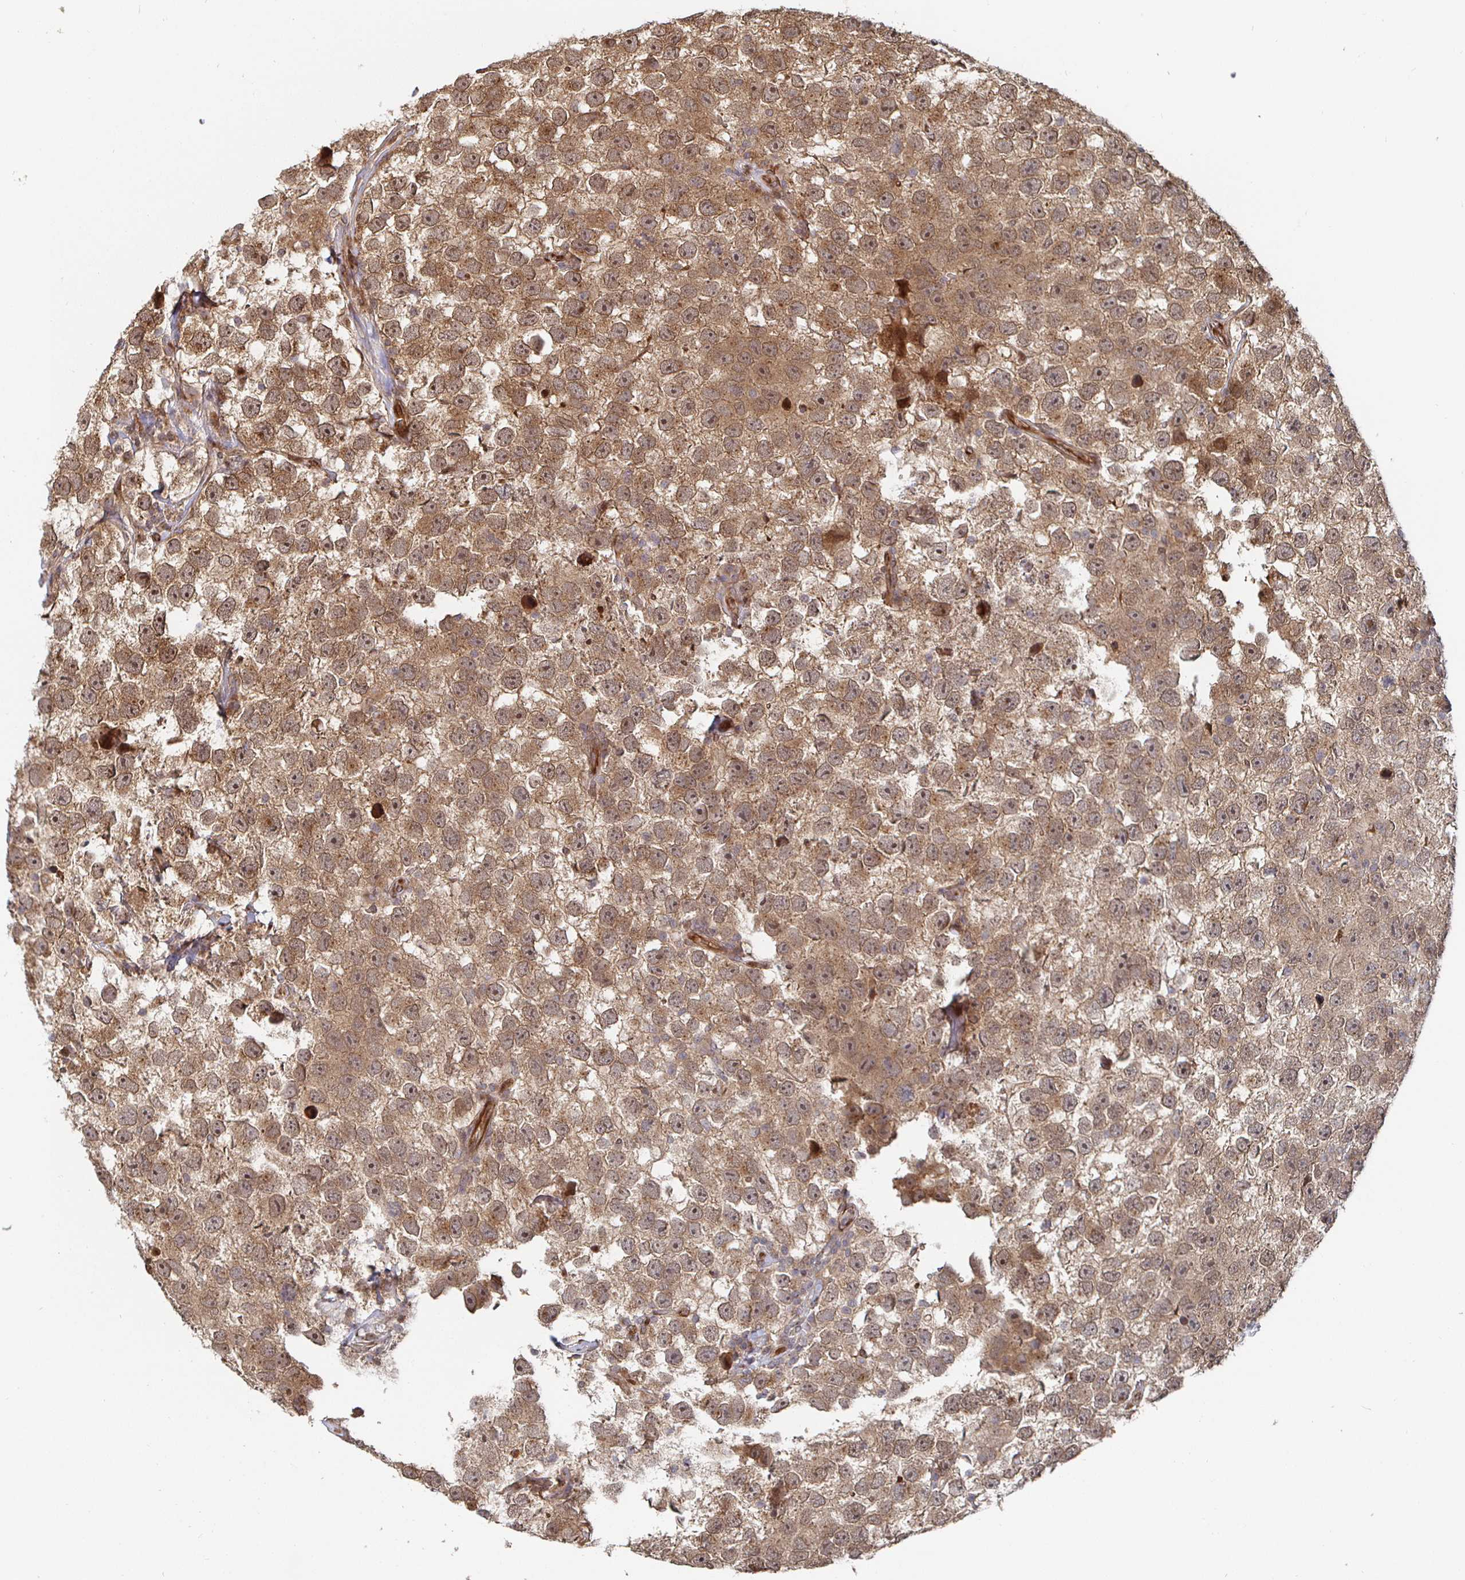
{"staining": {"intensity": "moderate", "quantity": ">75%", "location": "cytoplasmic/membranous,nuclear"}, "tissue": "testis cancer", "cell_type": "Tumor cells", "image_type": "cancer", "snomed": [{"axis": "morphology", "description": "Seminoma, NOS"}, {"axis": "topography", "description": "Testis"}], "caption": "Tumor cells demonstrate moderate cytoplasmic/membranous and nuclear staining in approximately >75% of cells in testis cancer (seminoma).", "gene": "TBKBP1", "patient": {"sex": "male", "age": 26}}